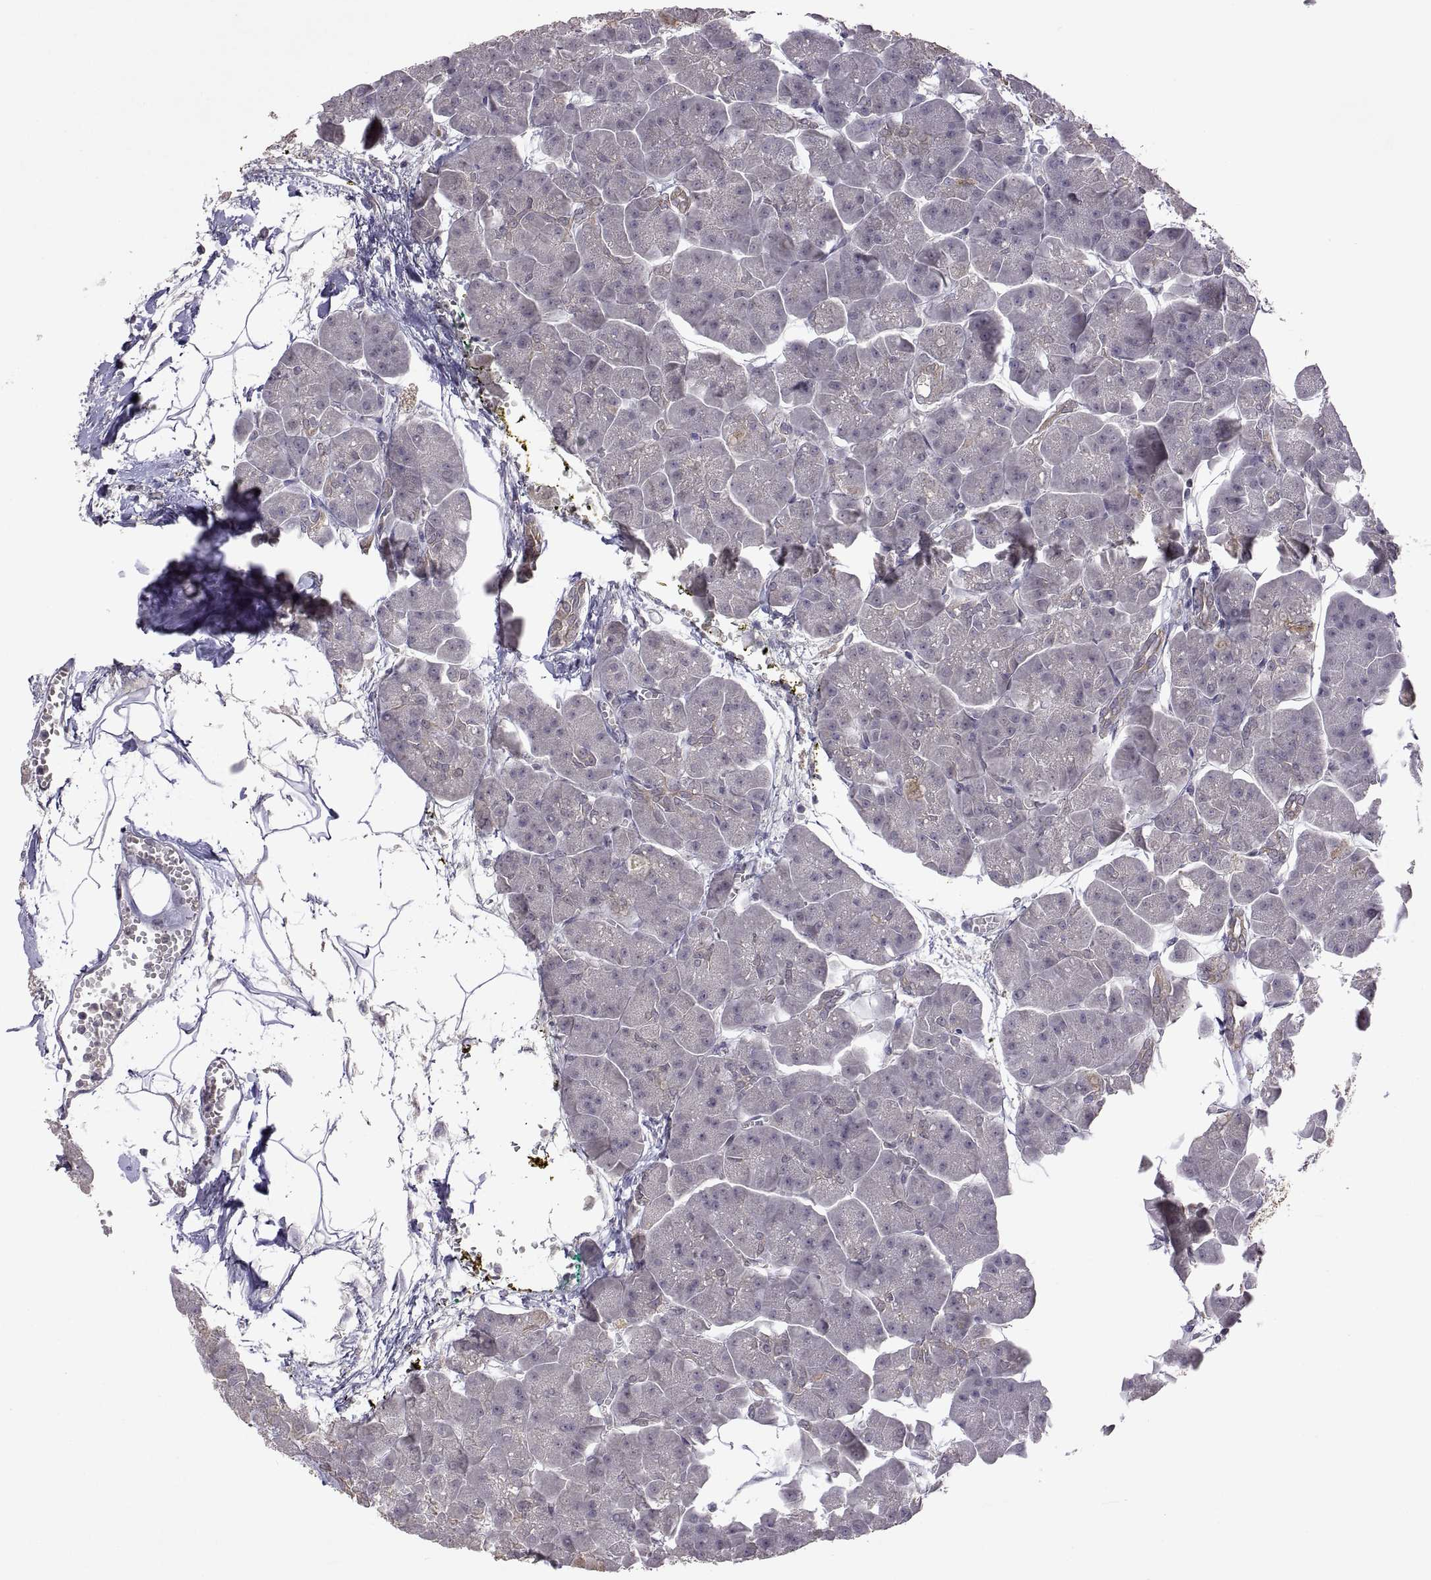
{"staining": {"intensity": "negative", "quantity": "none", "location": "none"}, "tissue": "pancreas", "cell_type": "Exocrine glandular cells", "image_type": "normal", "snomed": [{"axis": "morphology", "description": "Normal tissue, NOS"}, {"axis": "topography", "description": "Adipose tissue"}, {"axis": "topography", "description": "Pancreas"}, {"axis": "topography", "description": "Peripheral nerve tissue"}], "caption": "Immunohistochemistry (IHC) of normal human pancreas exhibits no positivity in exocrine glandular cells.", "gene": "LAMA1", "patient": {"sex": "female", "age": 58}}